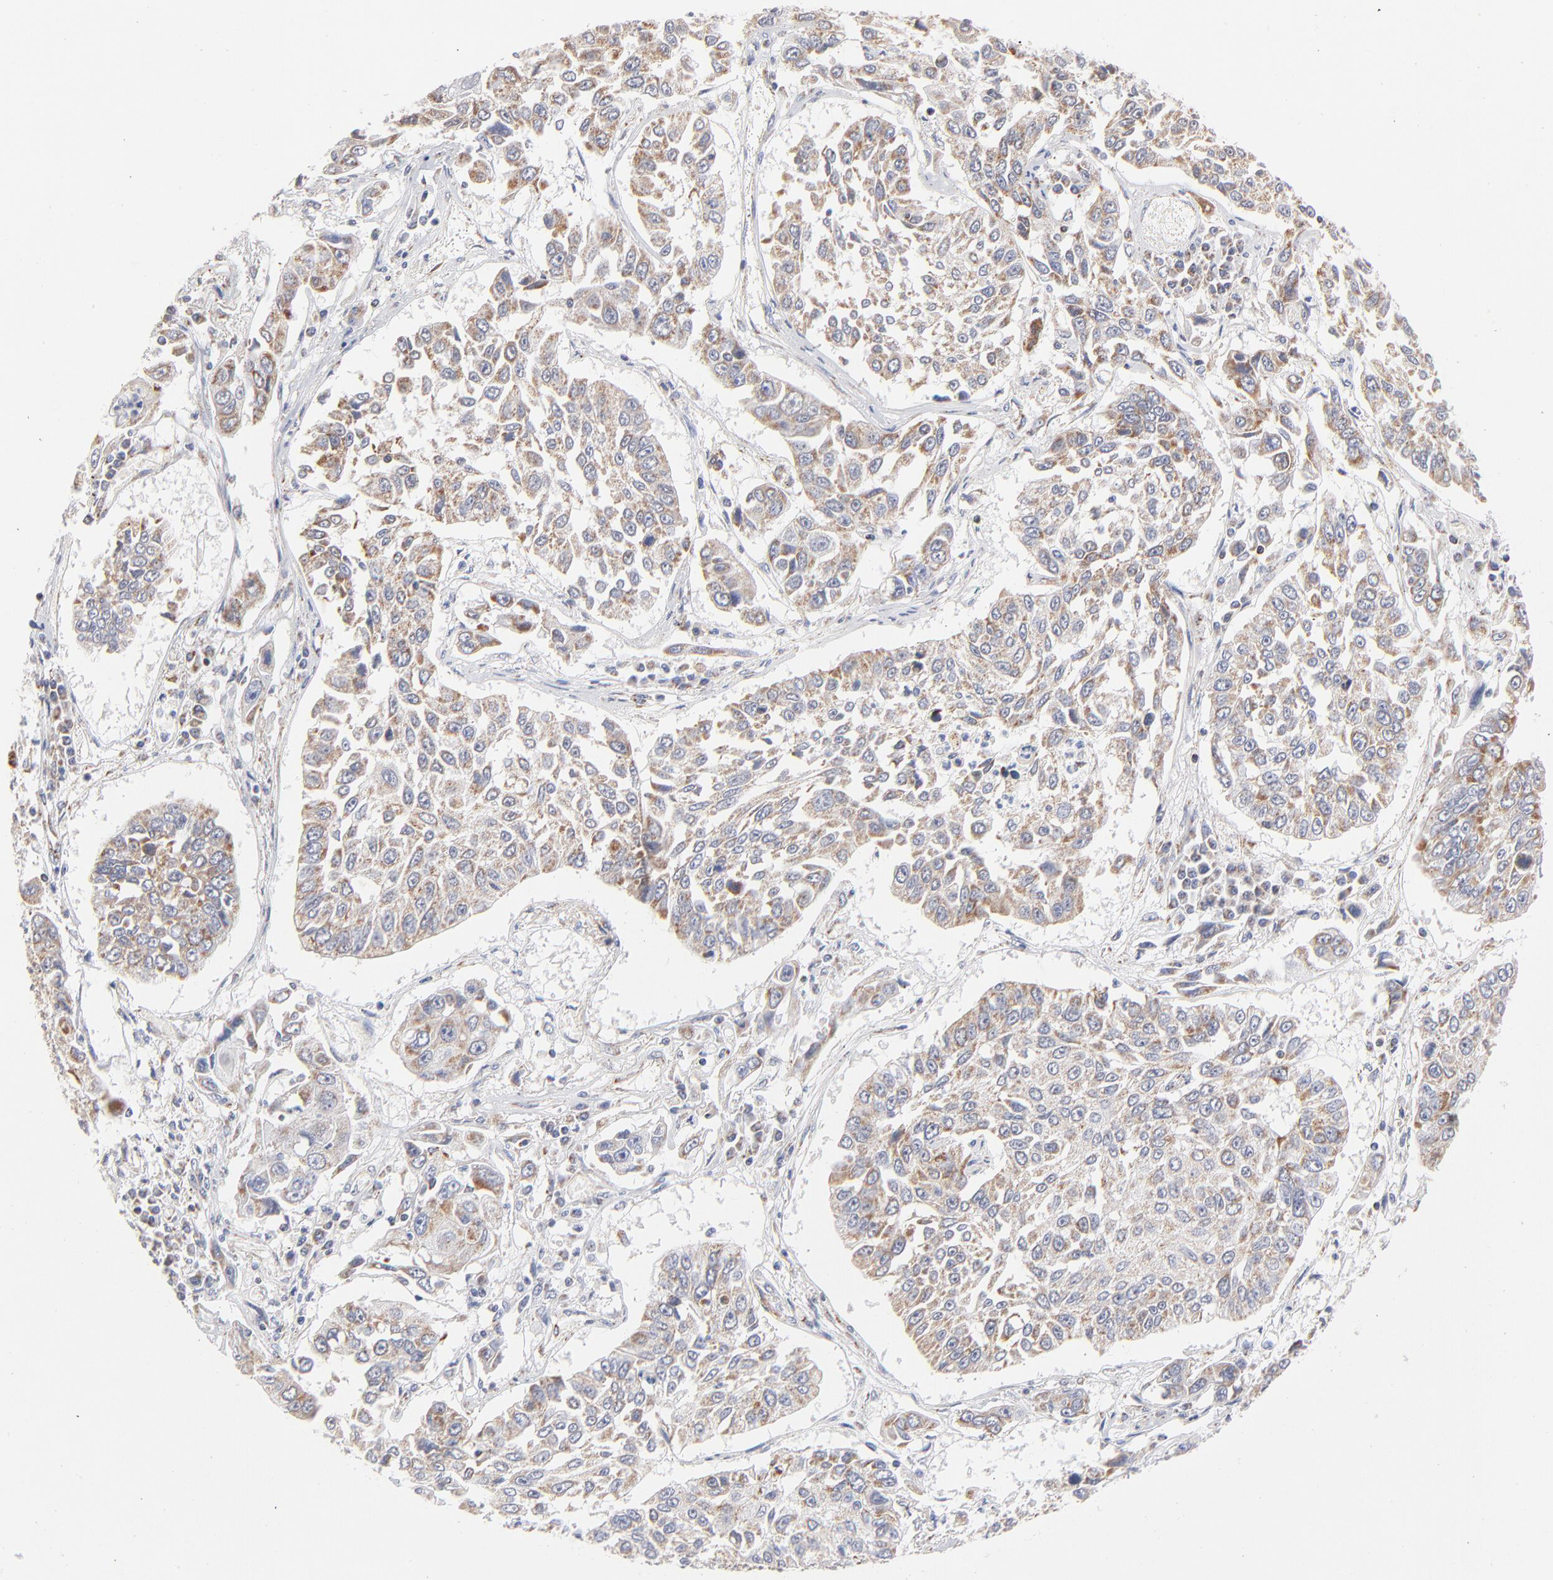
{"staining": {"intensity": "moderate", "quantity": ">75%", "location": "cytoplasmic/membranous"}, "tissue": "lung cancer", "cell_type": "Tumor cells", "image_type": "cancer", "snomed": [{"axis": "morphology", "description": "Squamous cell carcinoma, NOS"}, {"axis": "topography", "description": "Lung"}], "caption": "Tumor cells show moderate cytoplasmic/membranous expression in approximately >75% of cells in squamous cell carcinoma (lung).", "gene": "MRPL58", "patient": {"sex": "male", "age": 71}}